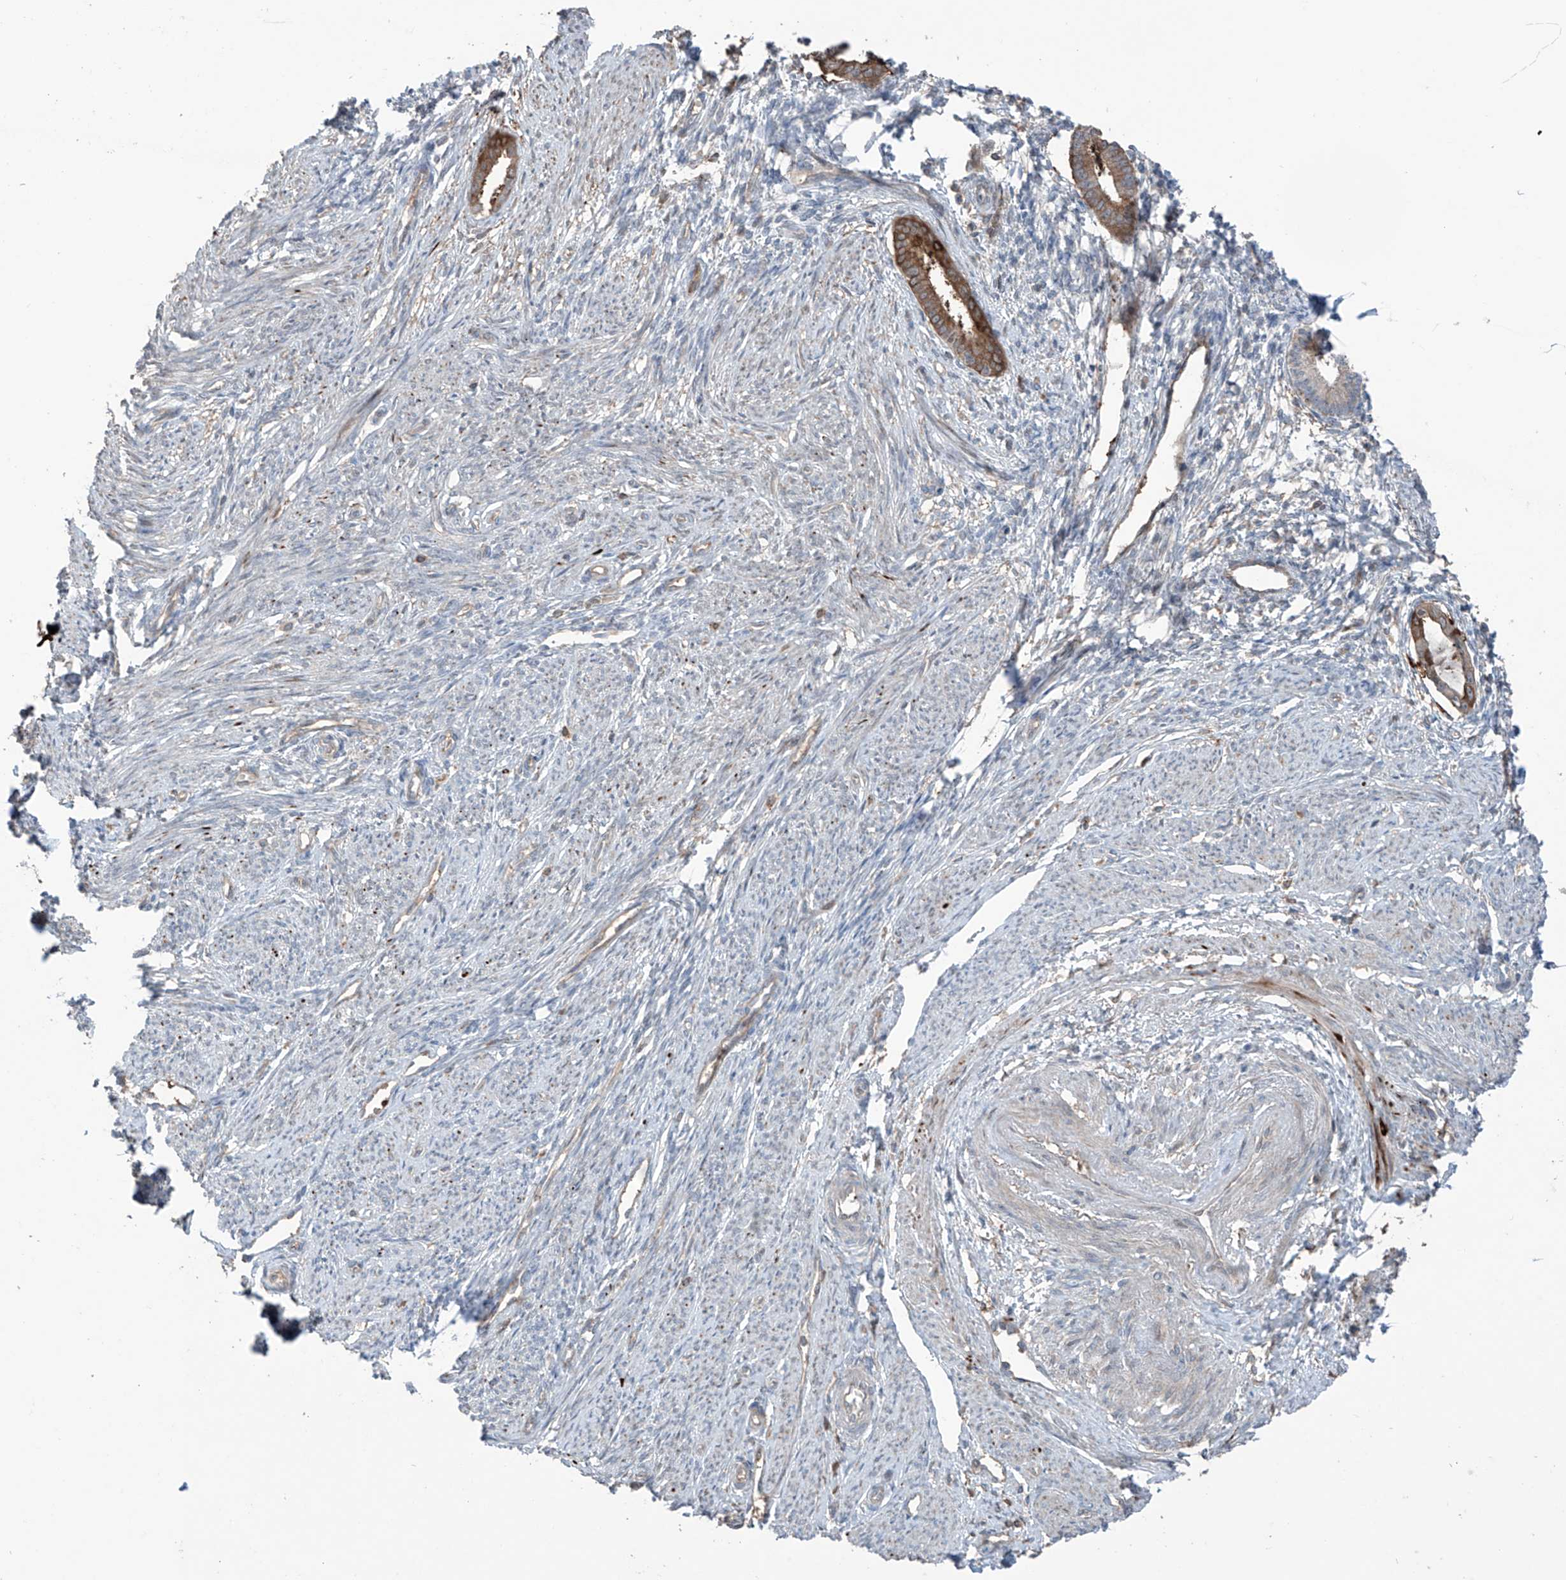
{"staining": {"intensity": "negative", "quantity": "none", "location": "none"}, "tissue": "endometrium", "cell_type": "Cells in endometrial stroma", "image_type": "normal", "snomed": [{"axis": "morphology", "description": "Normal tissue, NOS"}, {"axis": "topography", "description": "Endometrium"}], "caption": "Protein analysis of benign endometrium demonstrates no significant positivity in cells in endometrial stroma.", "gene": "SAMD3", "patient": {"sex": "female", "age": 56}}